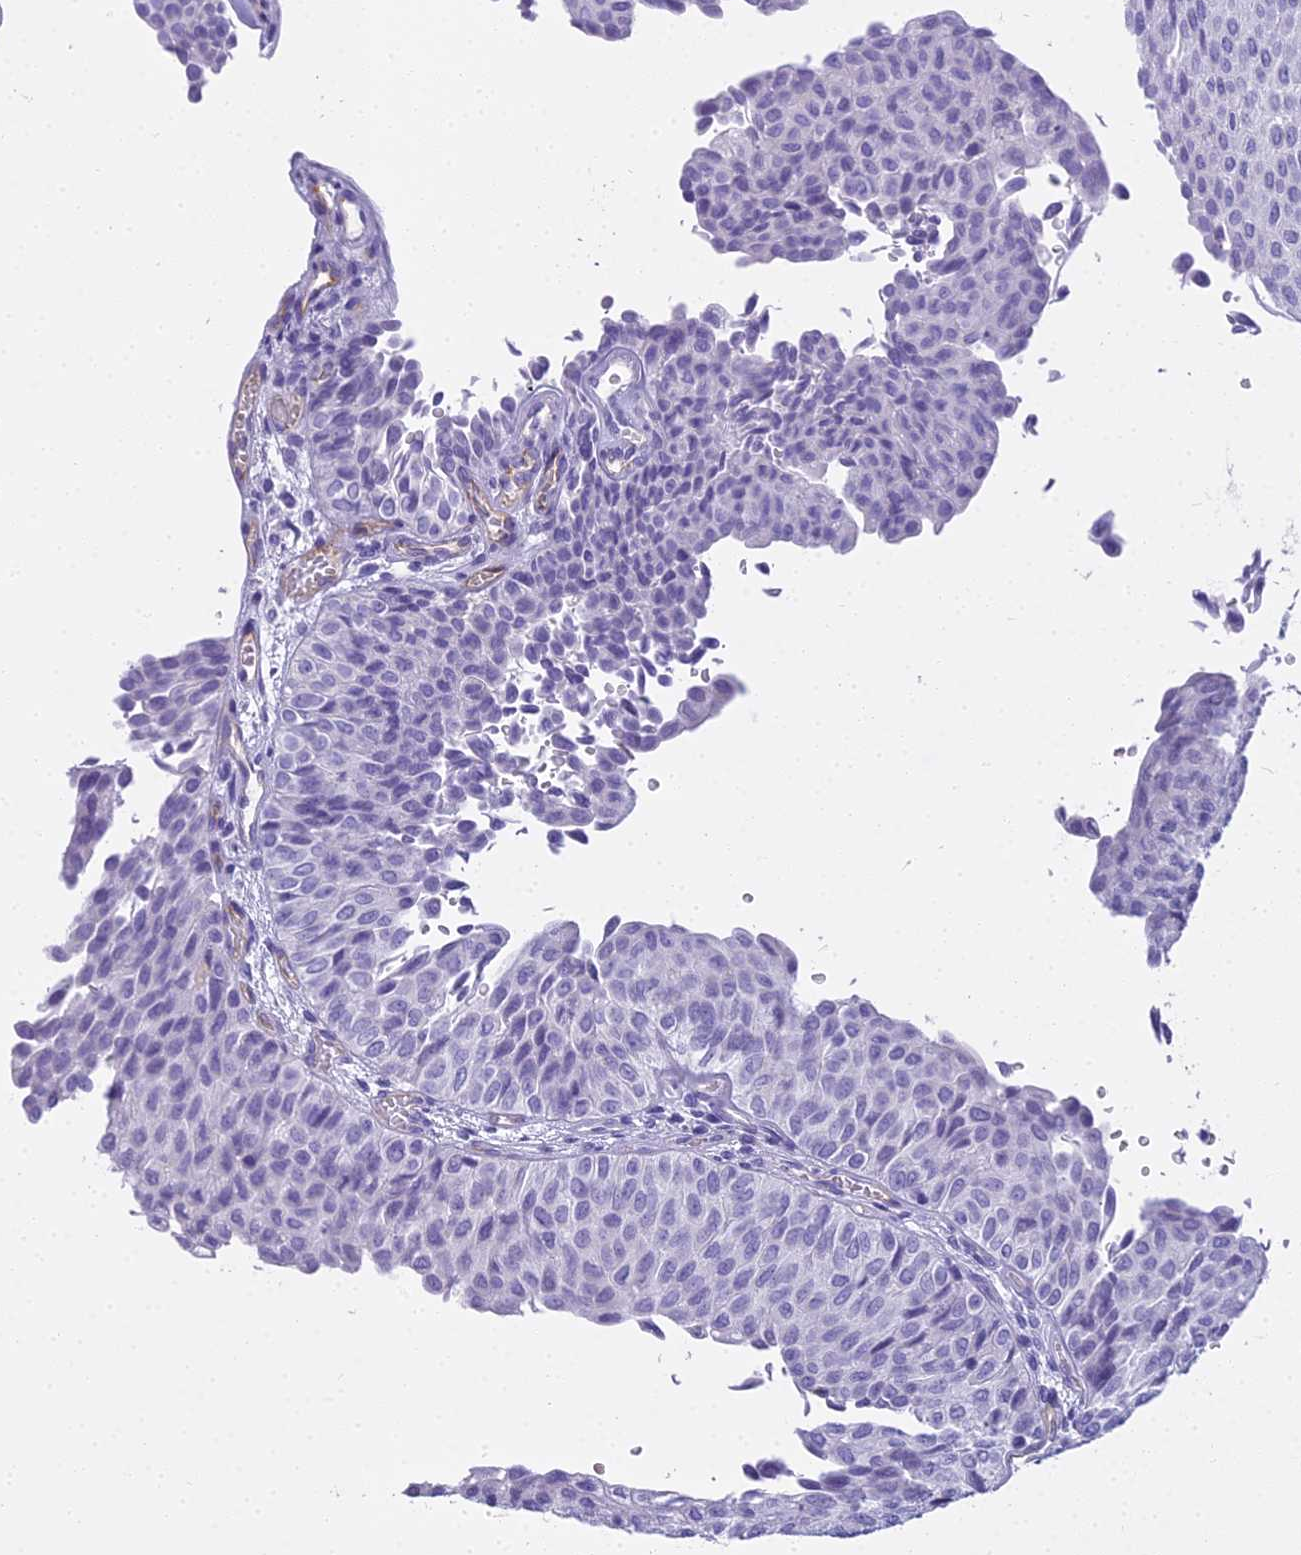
{"staining": {"intensity": "negative", "quantity": "none", "location": "none"}, "tissue": "urothelial cancer", "cell_type": "Tumor cells", "image_type": "cancer", "snomed": [{"axis": "morphology", "description": "Urothelial carcinoma, Low grade"}, {"axis": "topography", "description": "Urinary bladder"}], "caption": "Urothelial cancer was stained to show a protein in brown. There is no significant positivity in tumor cells.", "gene": "NINJ1", "patient": {"sex": "male", "age": 78}}